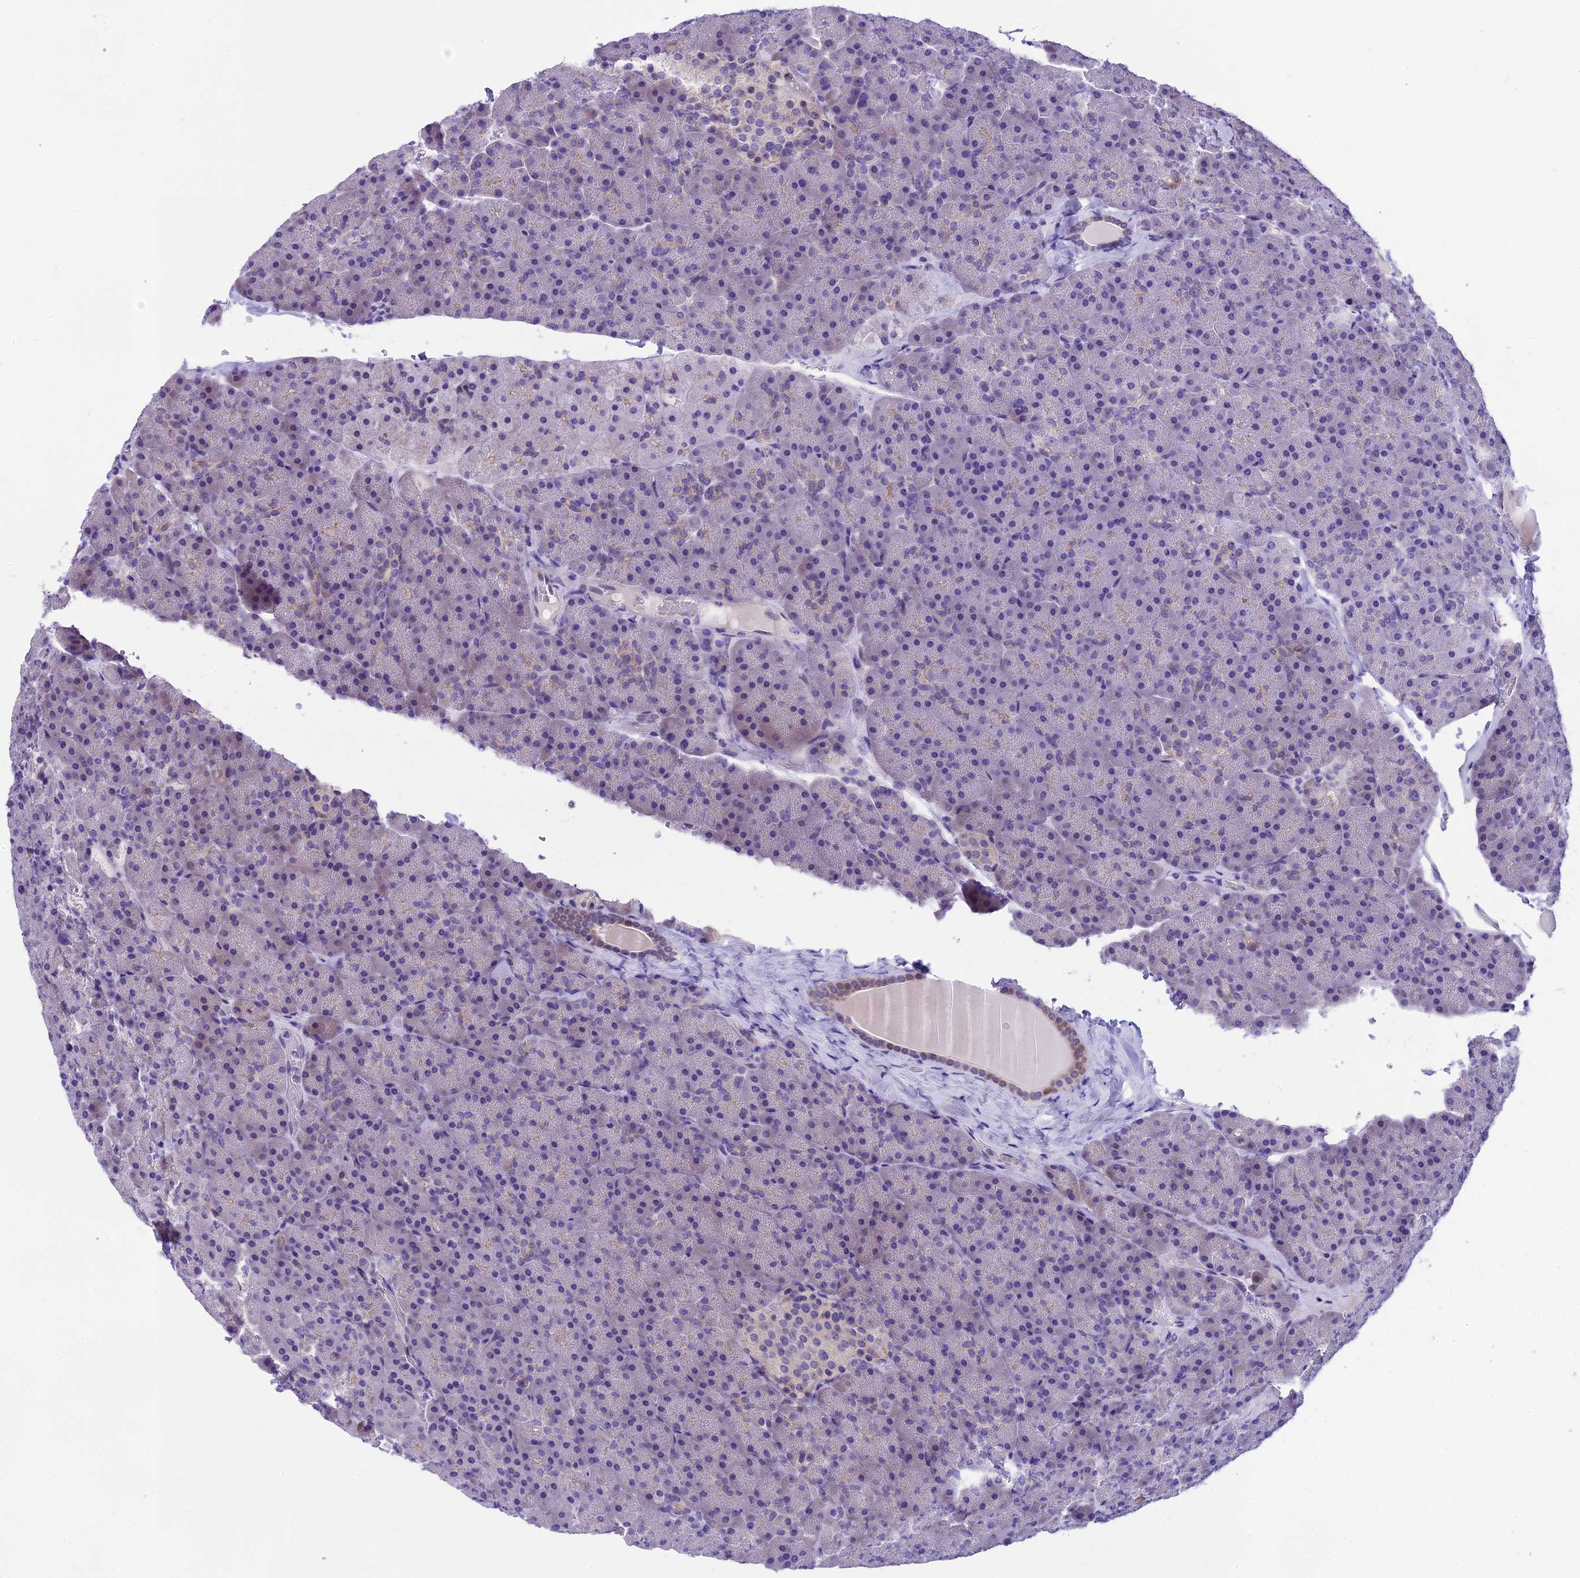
{"staining": {"intensity": "negative", "quantity": "none", "location": "none"}, "tissue": "pancreas", "cell_type": "Exocrine glandular cells", "image_type": "normal", "snomed": [{"axis": "morphology", "description": "Normal tissue, NOS"}, {"axis": "topography", "description": "Pancreas"}], "caption": "DAB (3,3'-diaminobenzidine) immunohistochemical staining of unremarkable pancreas exhibits no significant positivity in exocrine glandular cells.", "gene": "PRR15", "patient": {"sex": "male", "age": 36}}